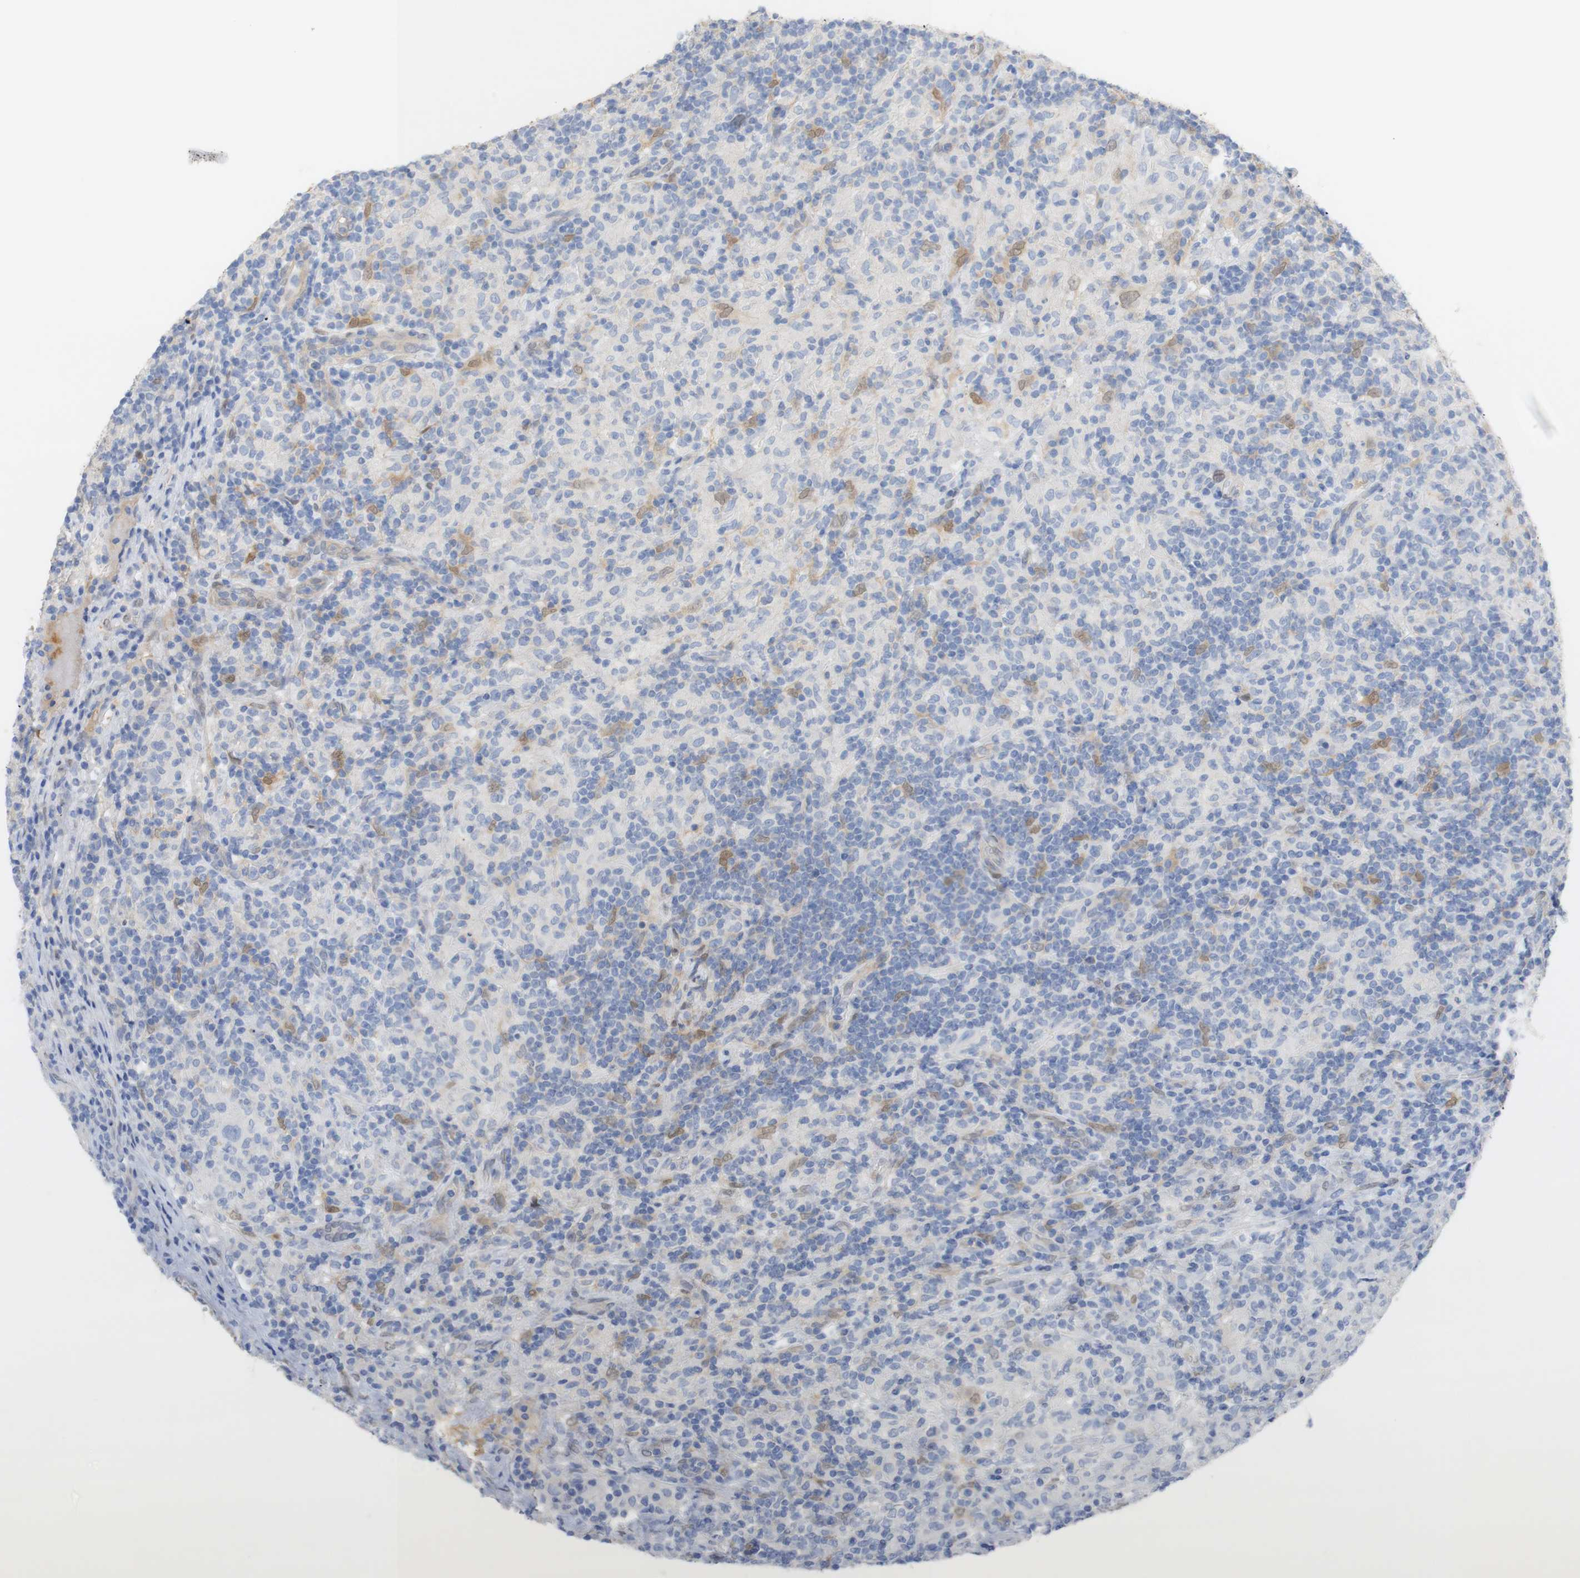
{"staining": {"intensity": "negative", "quantity": "none", "location": "none"}, "tissue": "lymphoma", "cell_type": "Tumor cells", "image_type": "cancer", "snomed": [{"axis": "morphology", "description": "Hodgkin's disease, NOS"}, {"axis": "topography", "description": "Lymph node"}], "caption": "Lymphoma was stained to show a protein in brown. There is no significant expression in tumor cells.", "gene": "SELENBP1", "patient": {"sex": "male", "age": 70}}